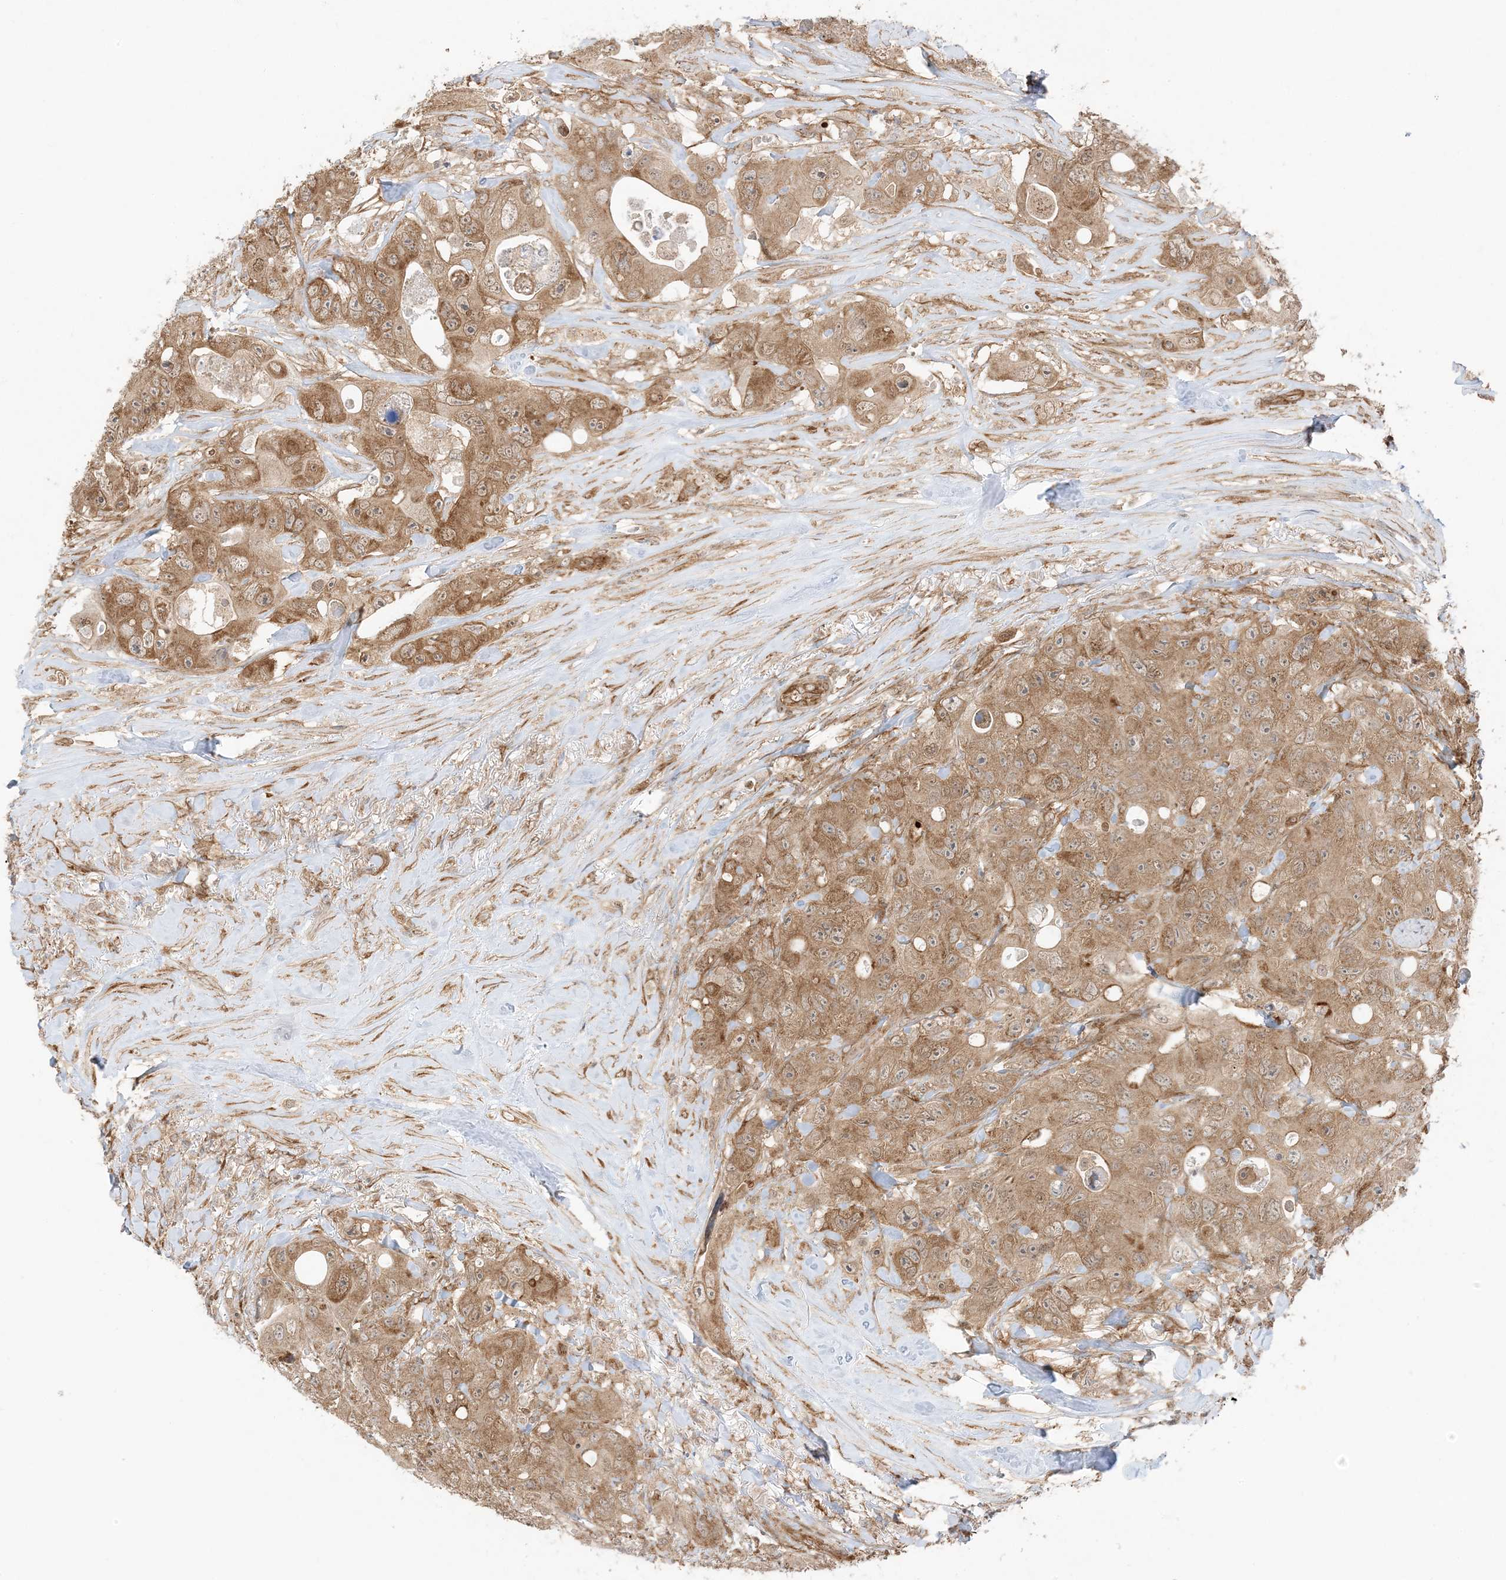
{"staining": {"intensity": "moderate", "quantity": ">75%", "location": "cytoplasmic/membranous"}, "tissue": "colorectal cancer", "cell_type": "Tumor cells", "image_type": "cancer", "snomed": [{"axis": "morphology", "description": "Adenocarcinoma, NOS"}, {"axis": "topography", "description": "Colon"}], "caption": "High-magnification brightfield microscopy of adenocarcinoma (colorectal) stained with DAB (brown) and counterstained with hematoxylin (blue). tumor cells exhibit moderate cytoplasmic/membranous expression is appreciated in about>75% of cells. The protein of interest is shown in brown color, while the nuclei are stained blue.", "gene": "UBAP2L", "patient": {"sex": "female", "age": 46}}